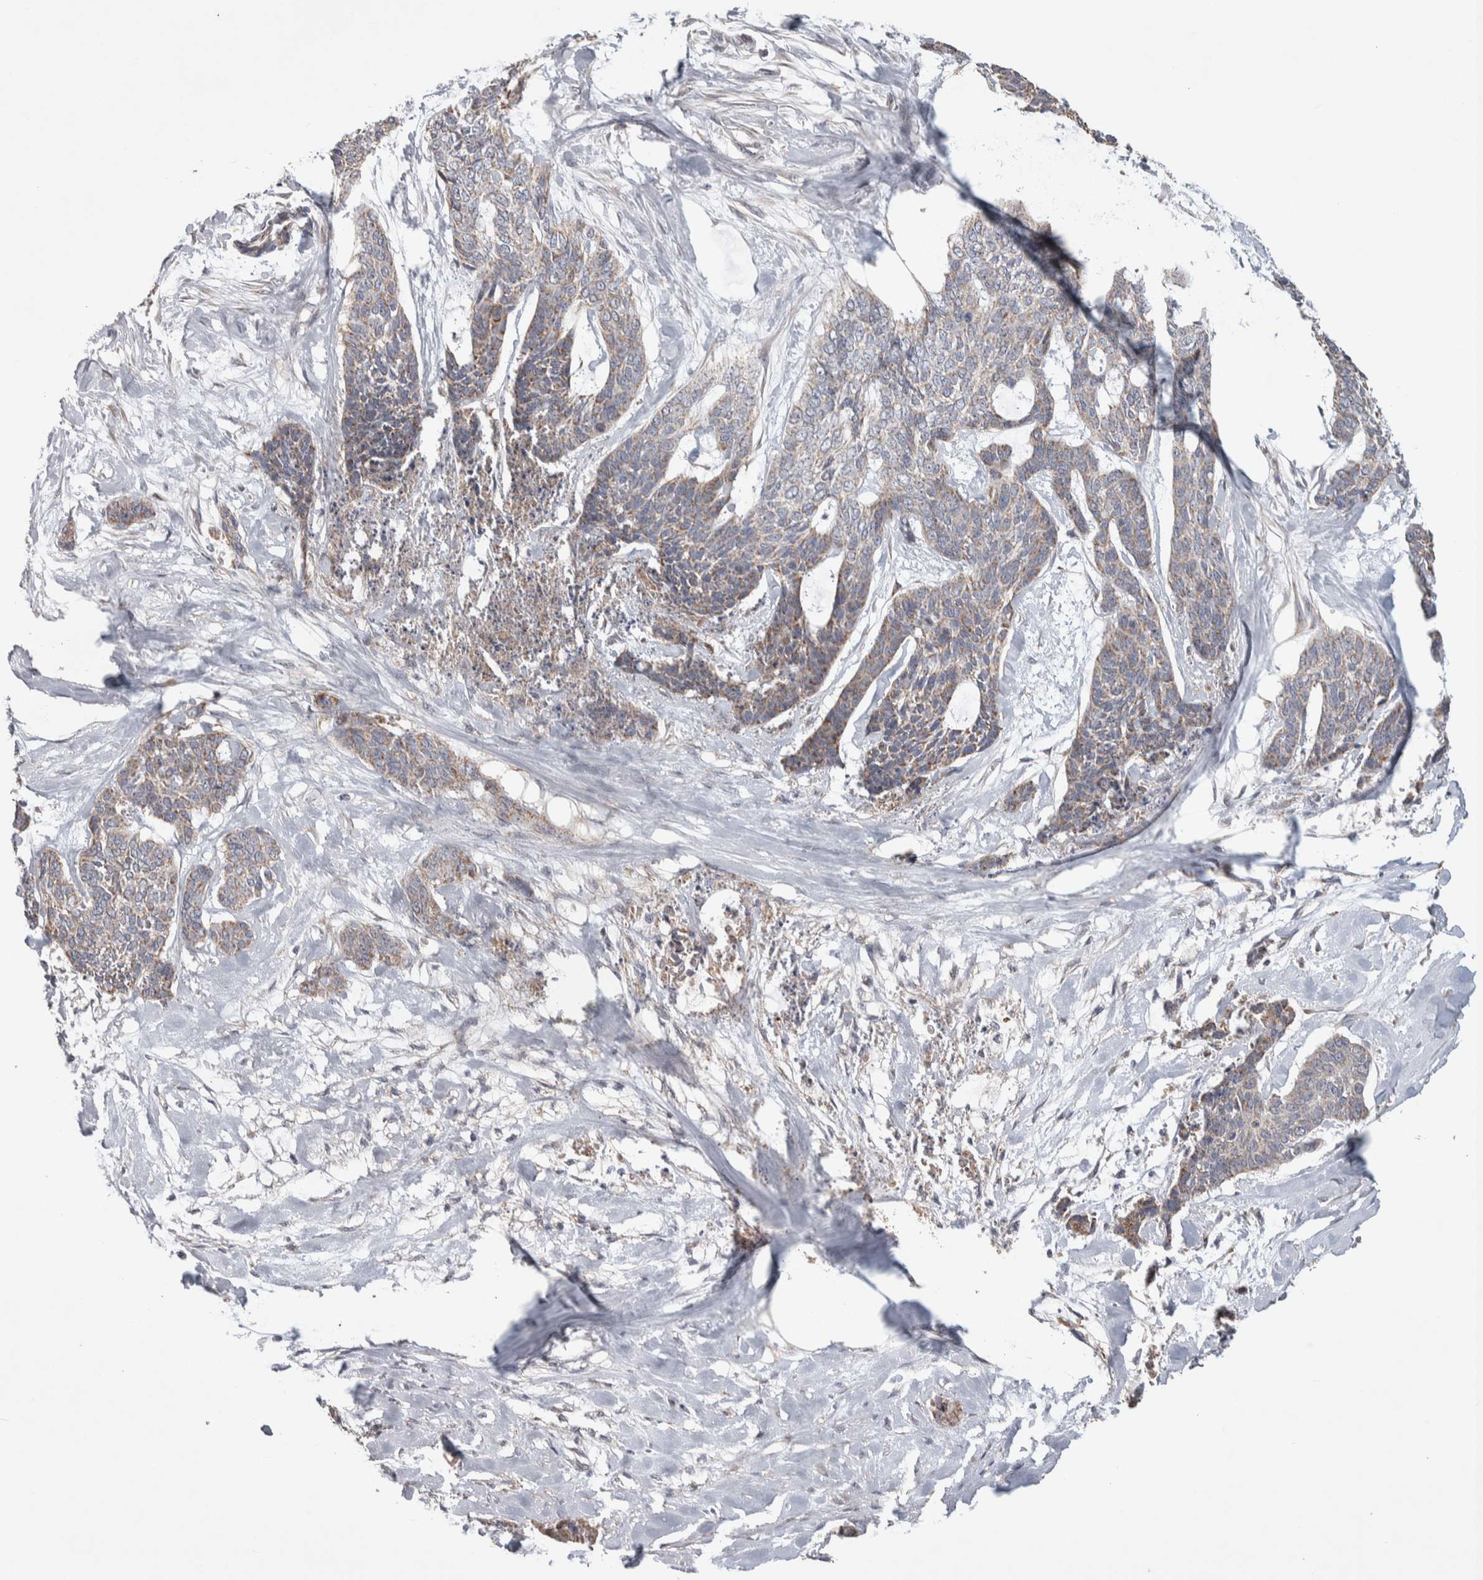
{"staining": {"intensity": "weak", "quantity": ">75%", "location": "cytoplasmic/membranous"}, "tissue": "skin cancer", "cell_type": "Tumor cells", "image_type": "cancer", "snomed": [{"axis": "morphology", "description": "Basal cell carcinoma"}, {"axis": "topography", "description": "Skin"}], "caption": "Immunohistochemical staining of human basal cell carcinoma (skin) reveals low levels of weak cytoplasmic/membranous positivity in about >75% of tumor cells. The staining was performed using DAB (3,3'-diaminobenzidine), with brown indicating positive protein expression. Nuclei are stained blue with hematoxylin.", "gene": "SCO1", "patient": {"sex": "female", "age": 64}}